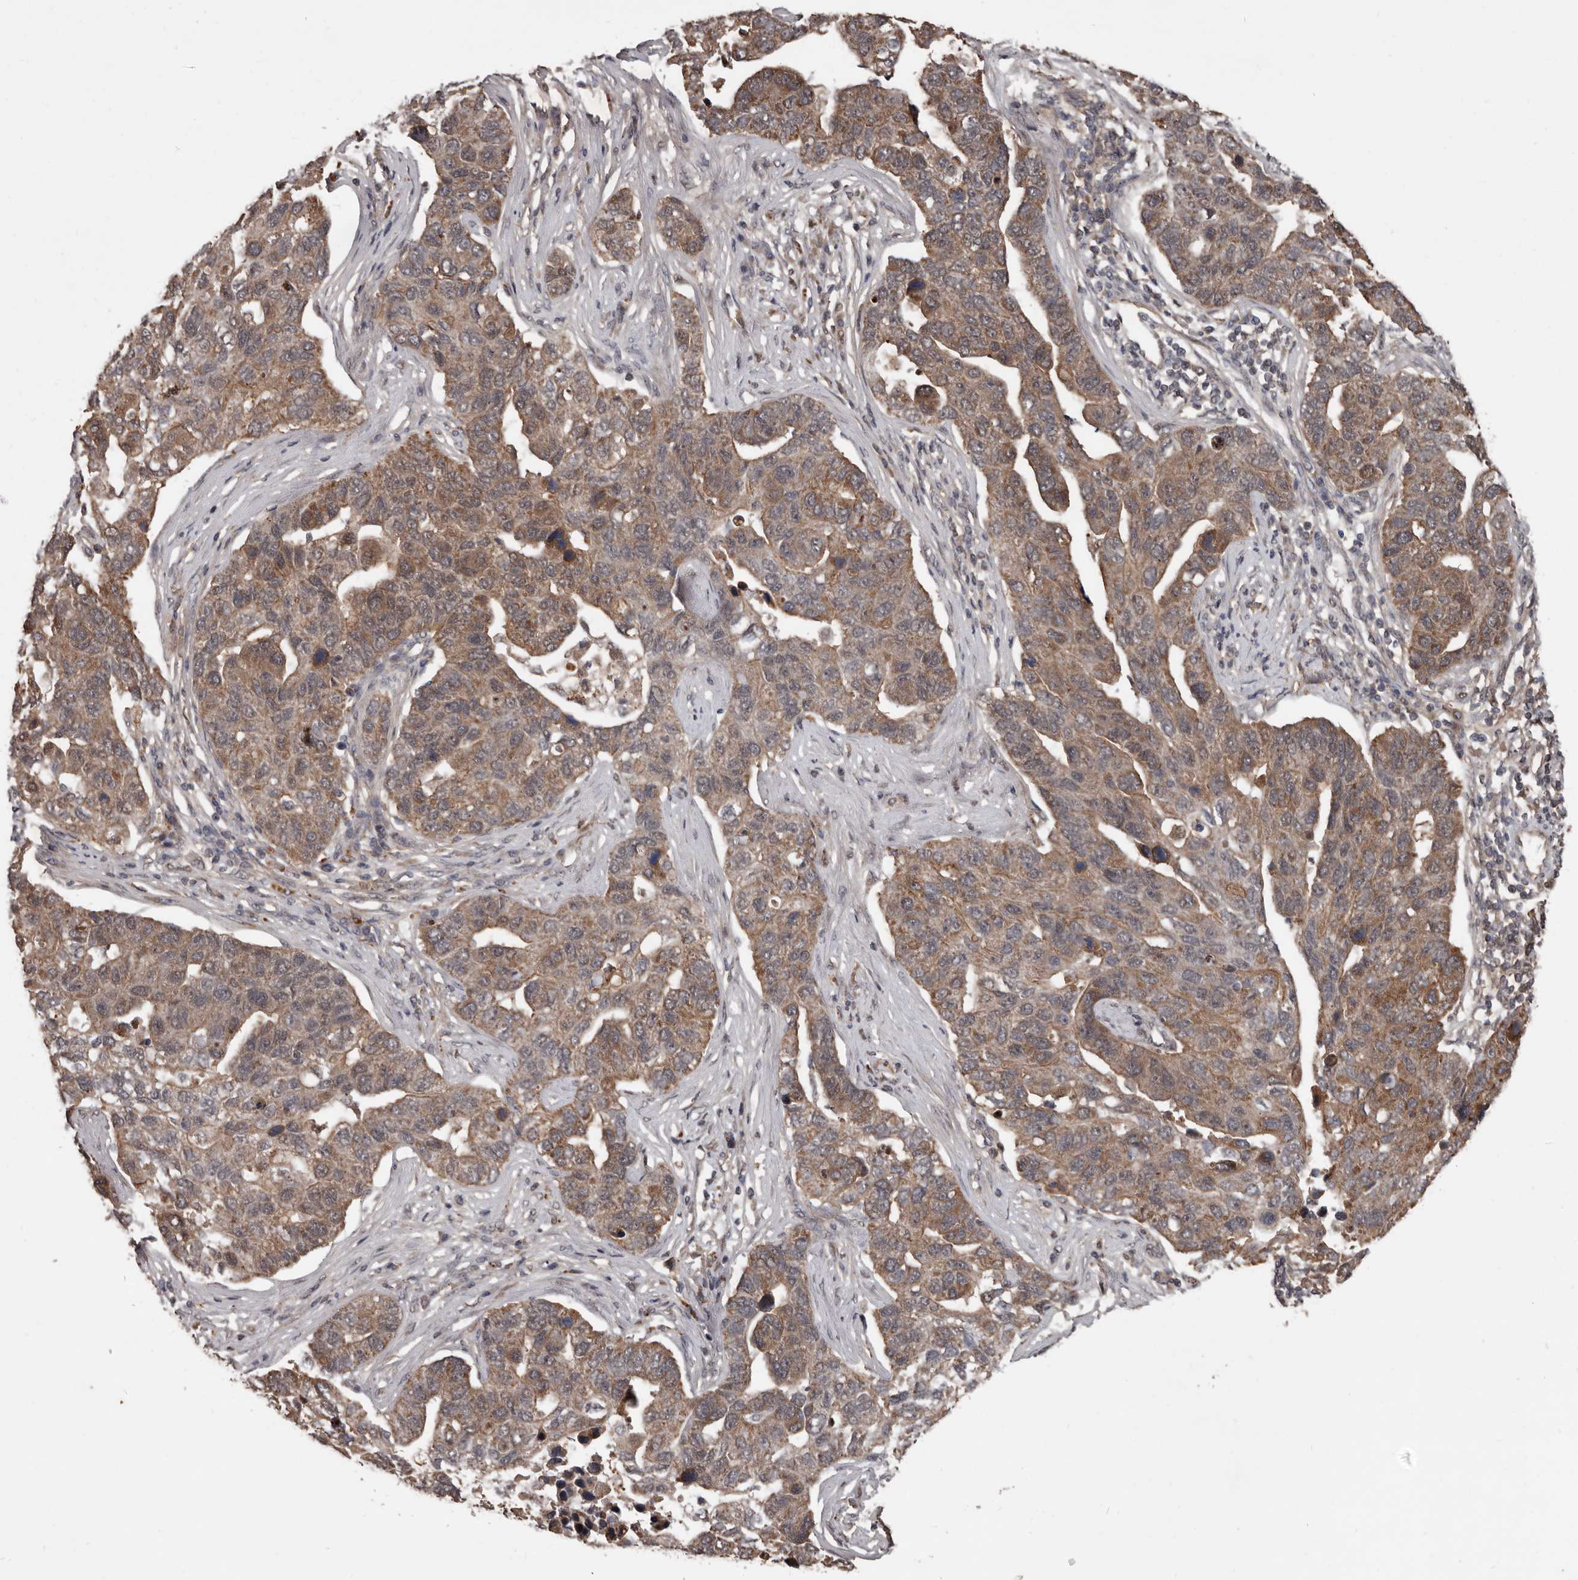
{"staining": {"intensity": "moderate", "quantity": ">75%", "location": "cytoplasmic/membranous"}, "tissue": "pancreatic cancer", "cell_type": "Tumor cells", "image_type": "cancer", "snomed": [{"axis": "morphology", "description": "Adenocarcinoma, NOS"}, {"axis": "topography", "description": "Pancreas"}], "caption": "Moderate cytoplasmic/membranous expression for a protein is seen in approximately >75% of tumor cells of pancreatic cancer (adenocarcinoma) using immunohistochemistry (IHC).", "gene": "AHR", "patient": {"sex": "female", "age": 61}}